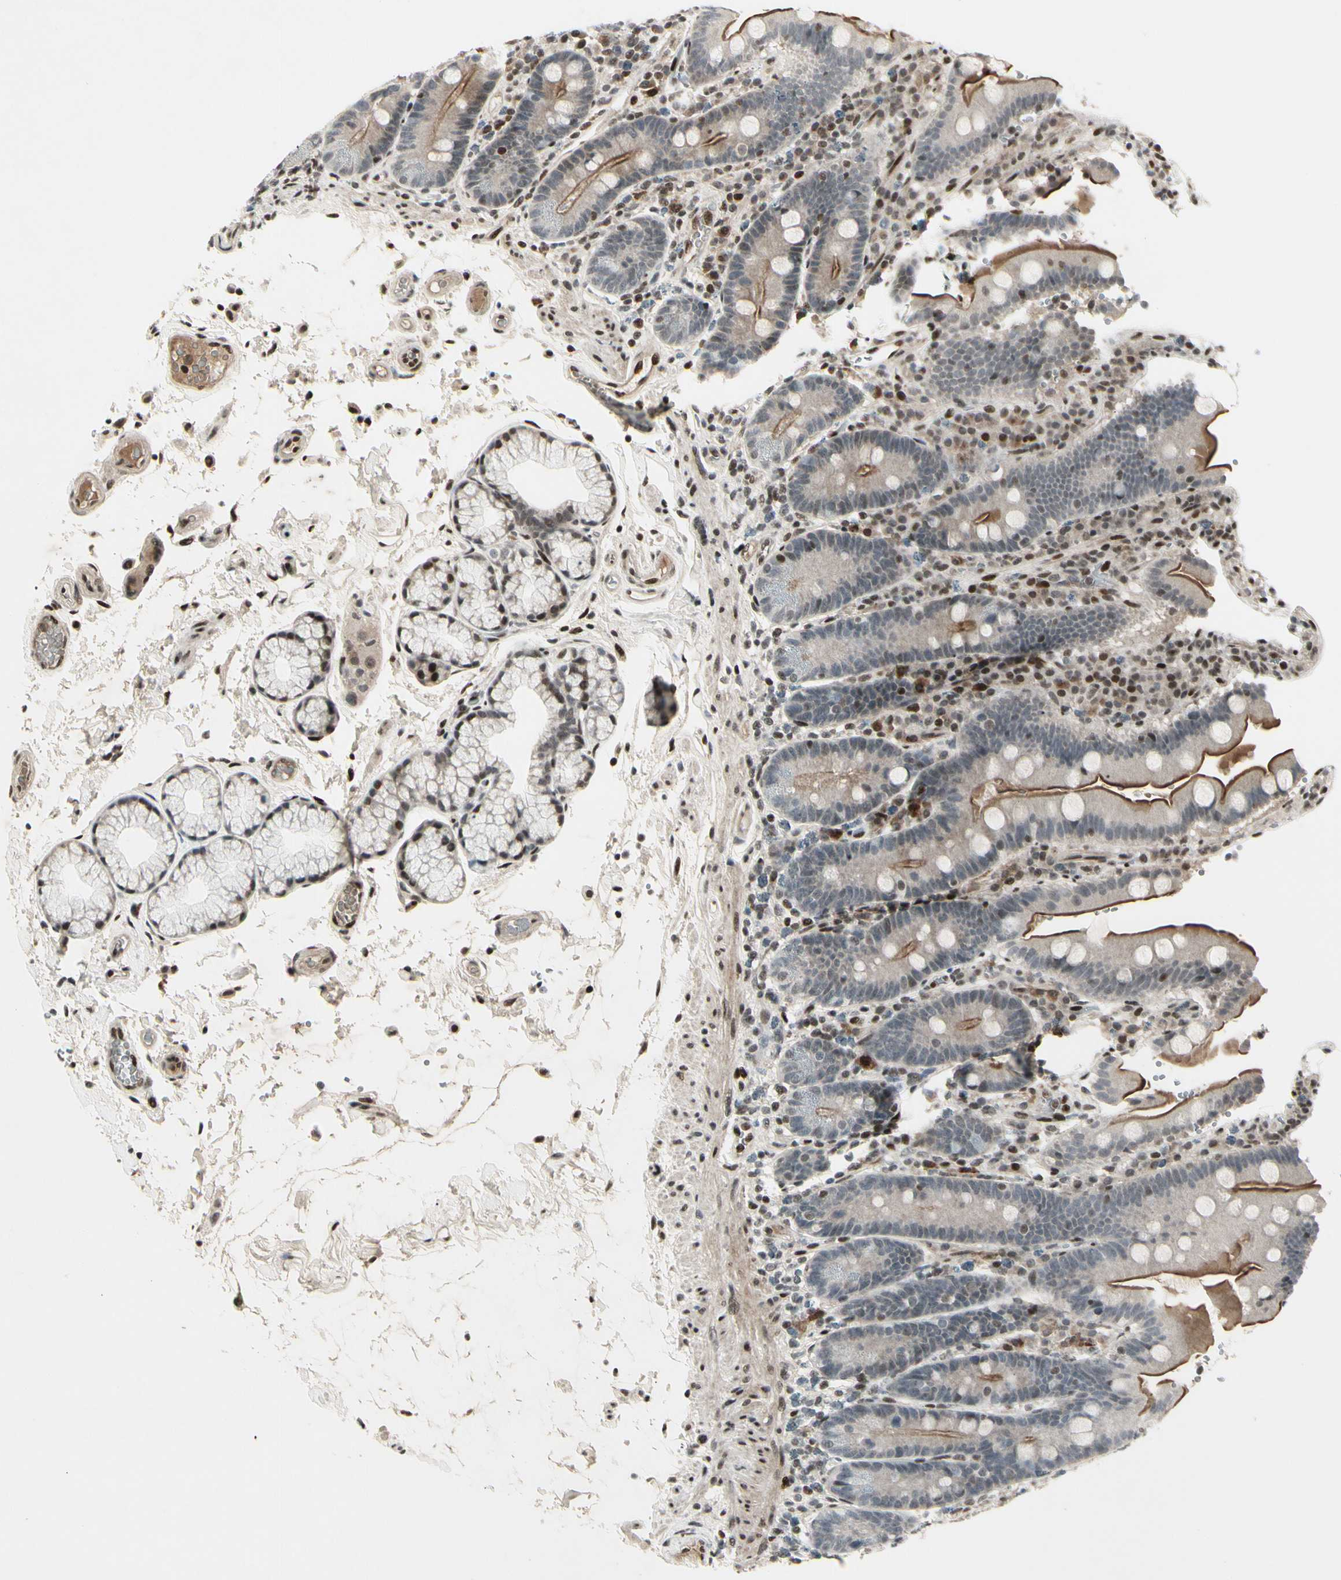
{"staining": {"intensity": "strong", "quantity": "25%-75%", "location": "cytoplasmic/membranous"}, "tissue": "duodenum", "cell_type": "Glandular cells", "image_type": "normal", "snomed": [{"axis": "morphology", "description": "Normal tissue, NOS"}, {"axis": "topography", "description": "Small intestine, NOS"}], "caption": "Immunohistochemical staining of benign human duodenum shows 25%-75% levels of strong cytoplasmic/membranous protein expression in about 25%-75% of glandular cells.", "gene": "FOXJ2", "patient": {"sex": "female", "age": 71}}